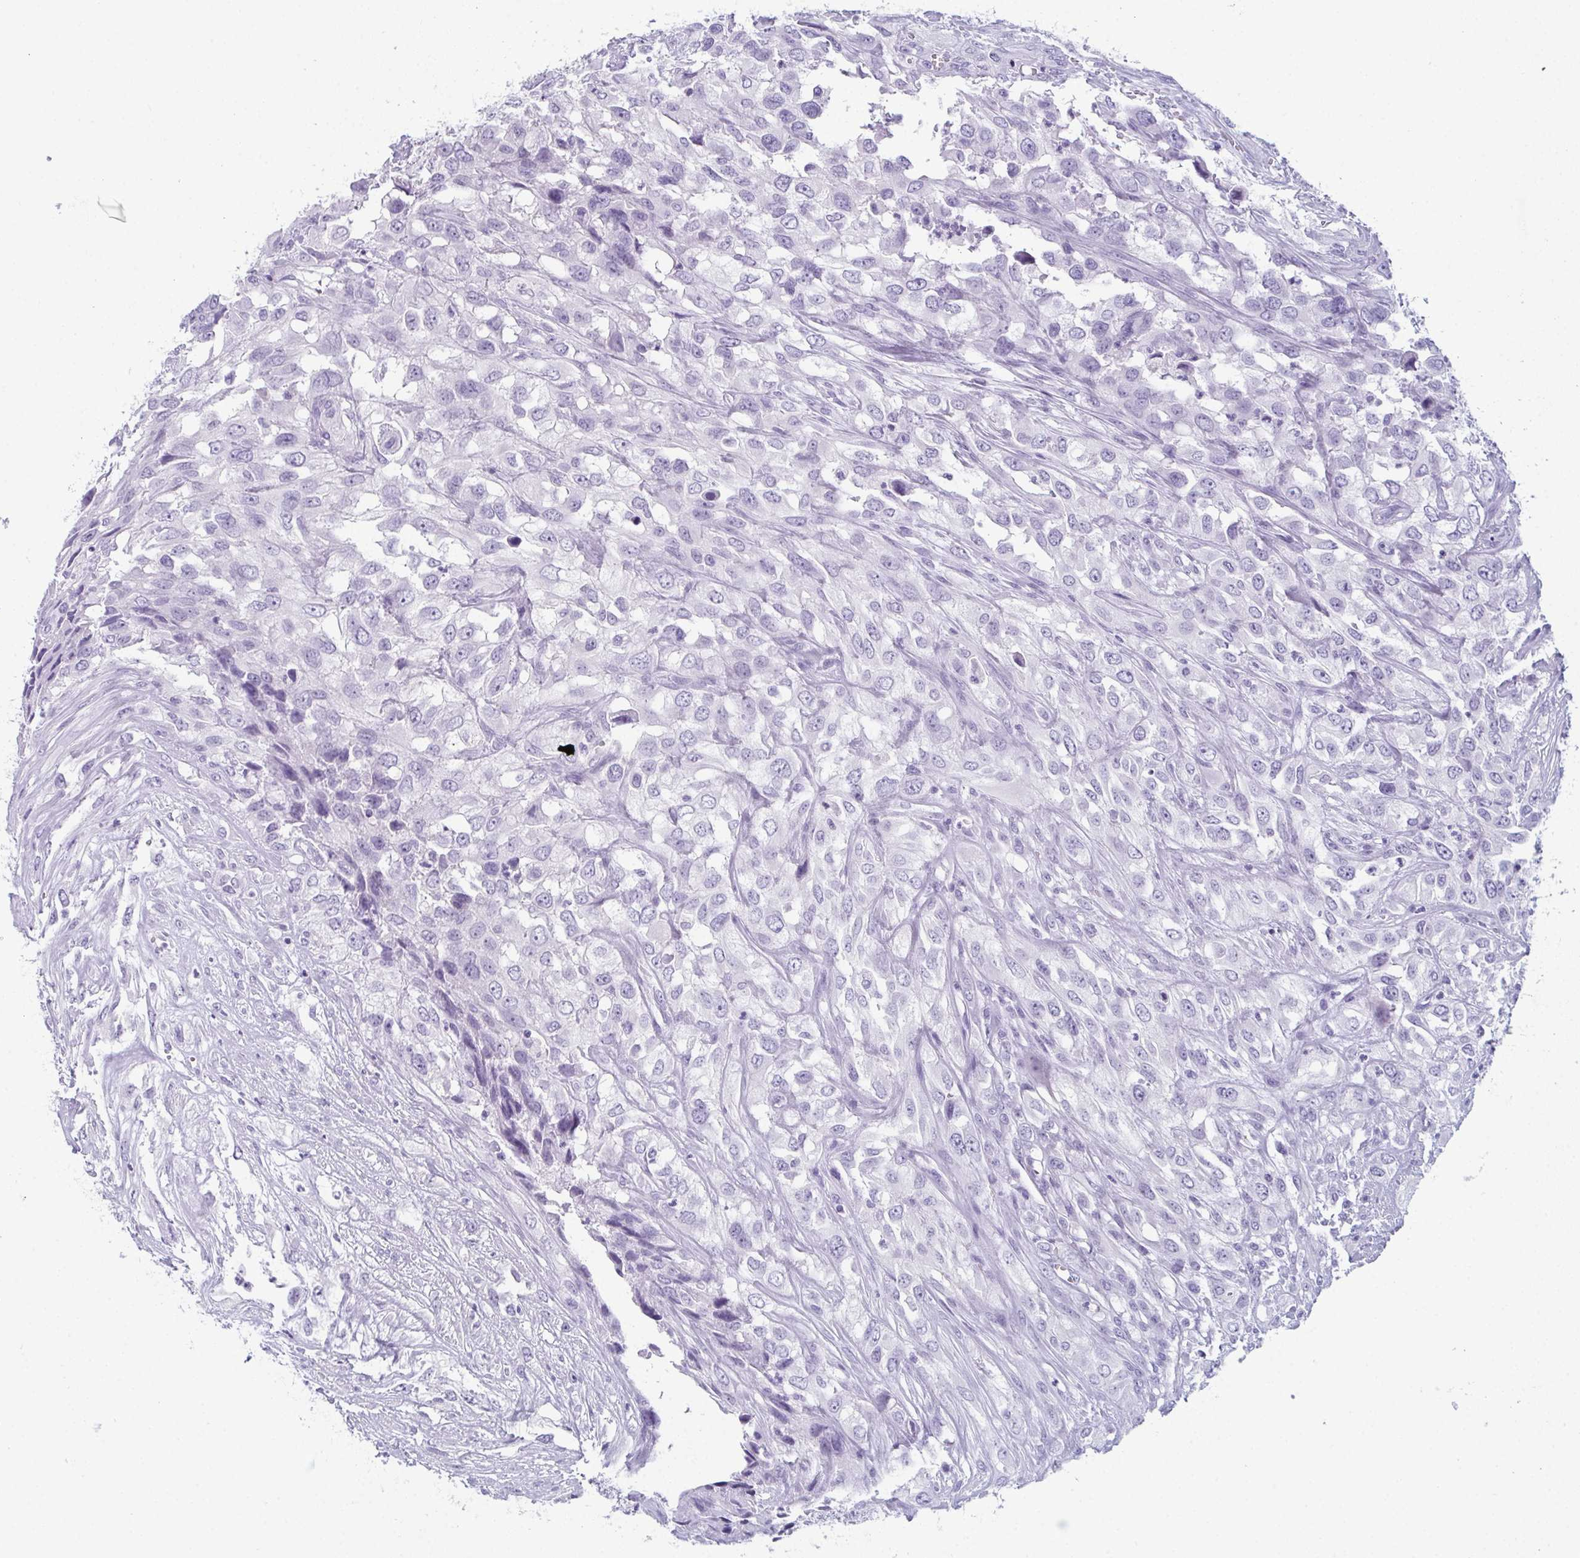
{"staining": {"intensity": "negative", "quantity": "none", "location": "none"}, "tissue": "urothelial cancer", "cell_type": "Tumor cells", "image_type": "cancer", "snomed": [{"axis": "morphology", "description": "Urothelial carcinoma, High grade"}, {"axis": "topography", "description": "Urinary bladder"}], "caption": "DAB immunohistochemical staining of human urothelial cancer displays no significant staining in tumor cells.", "gene": "ENKUR", "patient": {"sex": "male", "age": 67}}